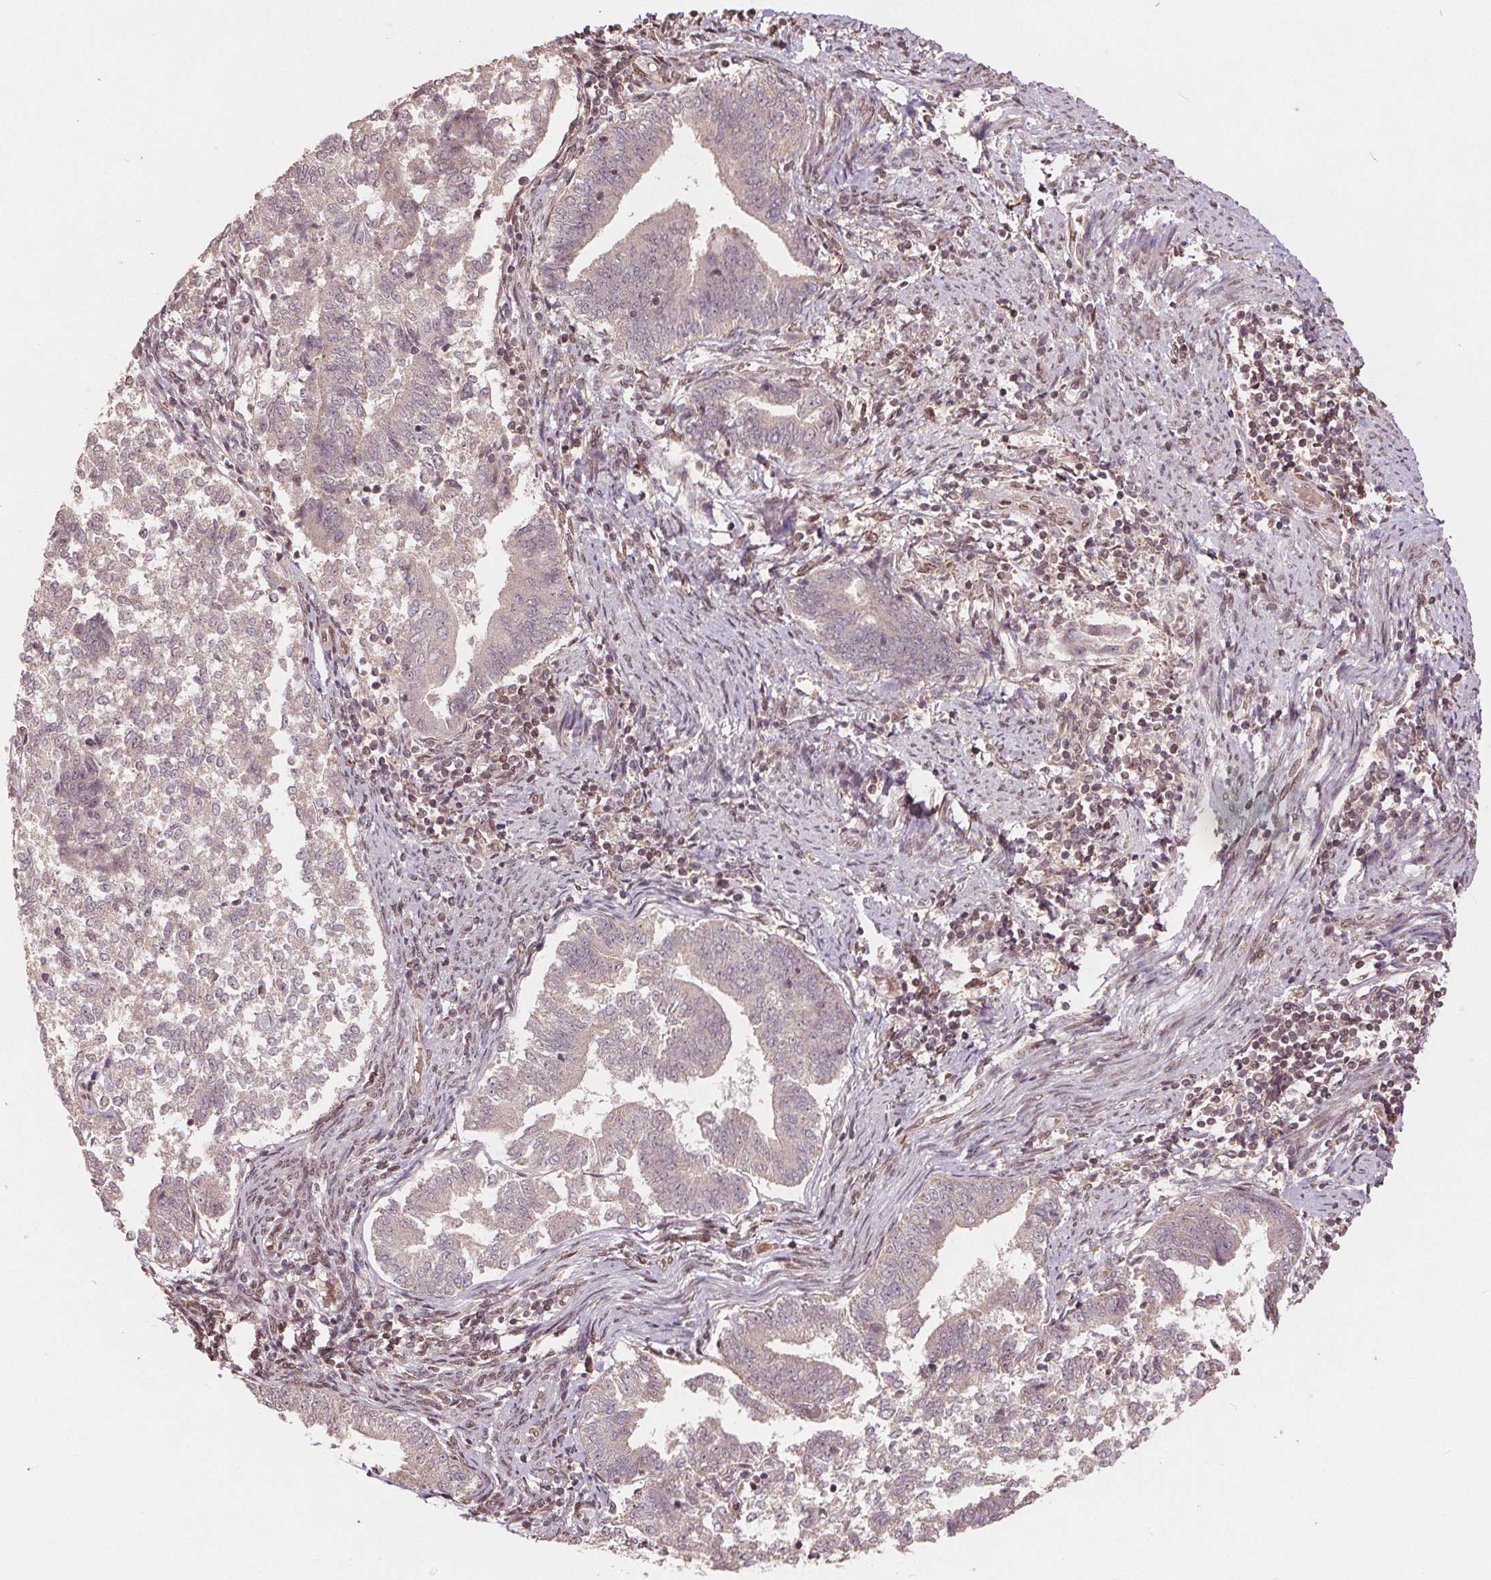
{"staining": {"intensity": "weak", "quantity": "<25%", "location": "cytoplasmic/membranous"}, "tissue": "endometrial cancer", "cell_type": "Tumor cells", "image_type": "cancer", "snomed": [{"axis": "morphology", "description": "Adenocarcinoma, NOS"}, {"axis": "topography", "description": "Endometrium"}], "caption": "Immunohistochemistry (IHC) micrograph of human endometrial cancer stained for a protein (brown), which displays no positivity in tumor cells.", "gene": "HIF1AN", "patient": {"sex": "female", "age": 65}}